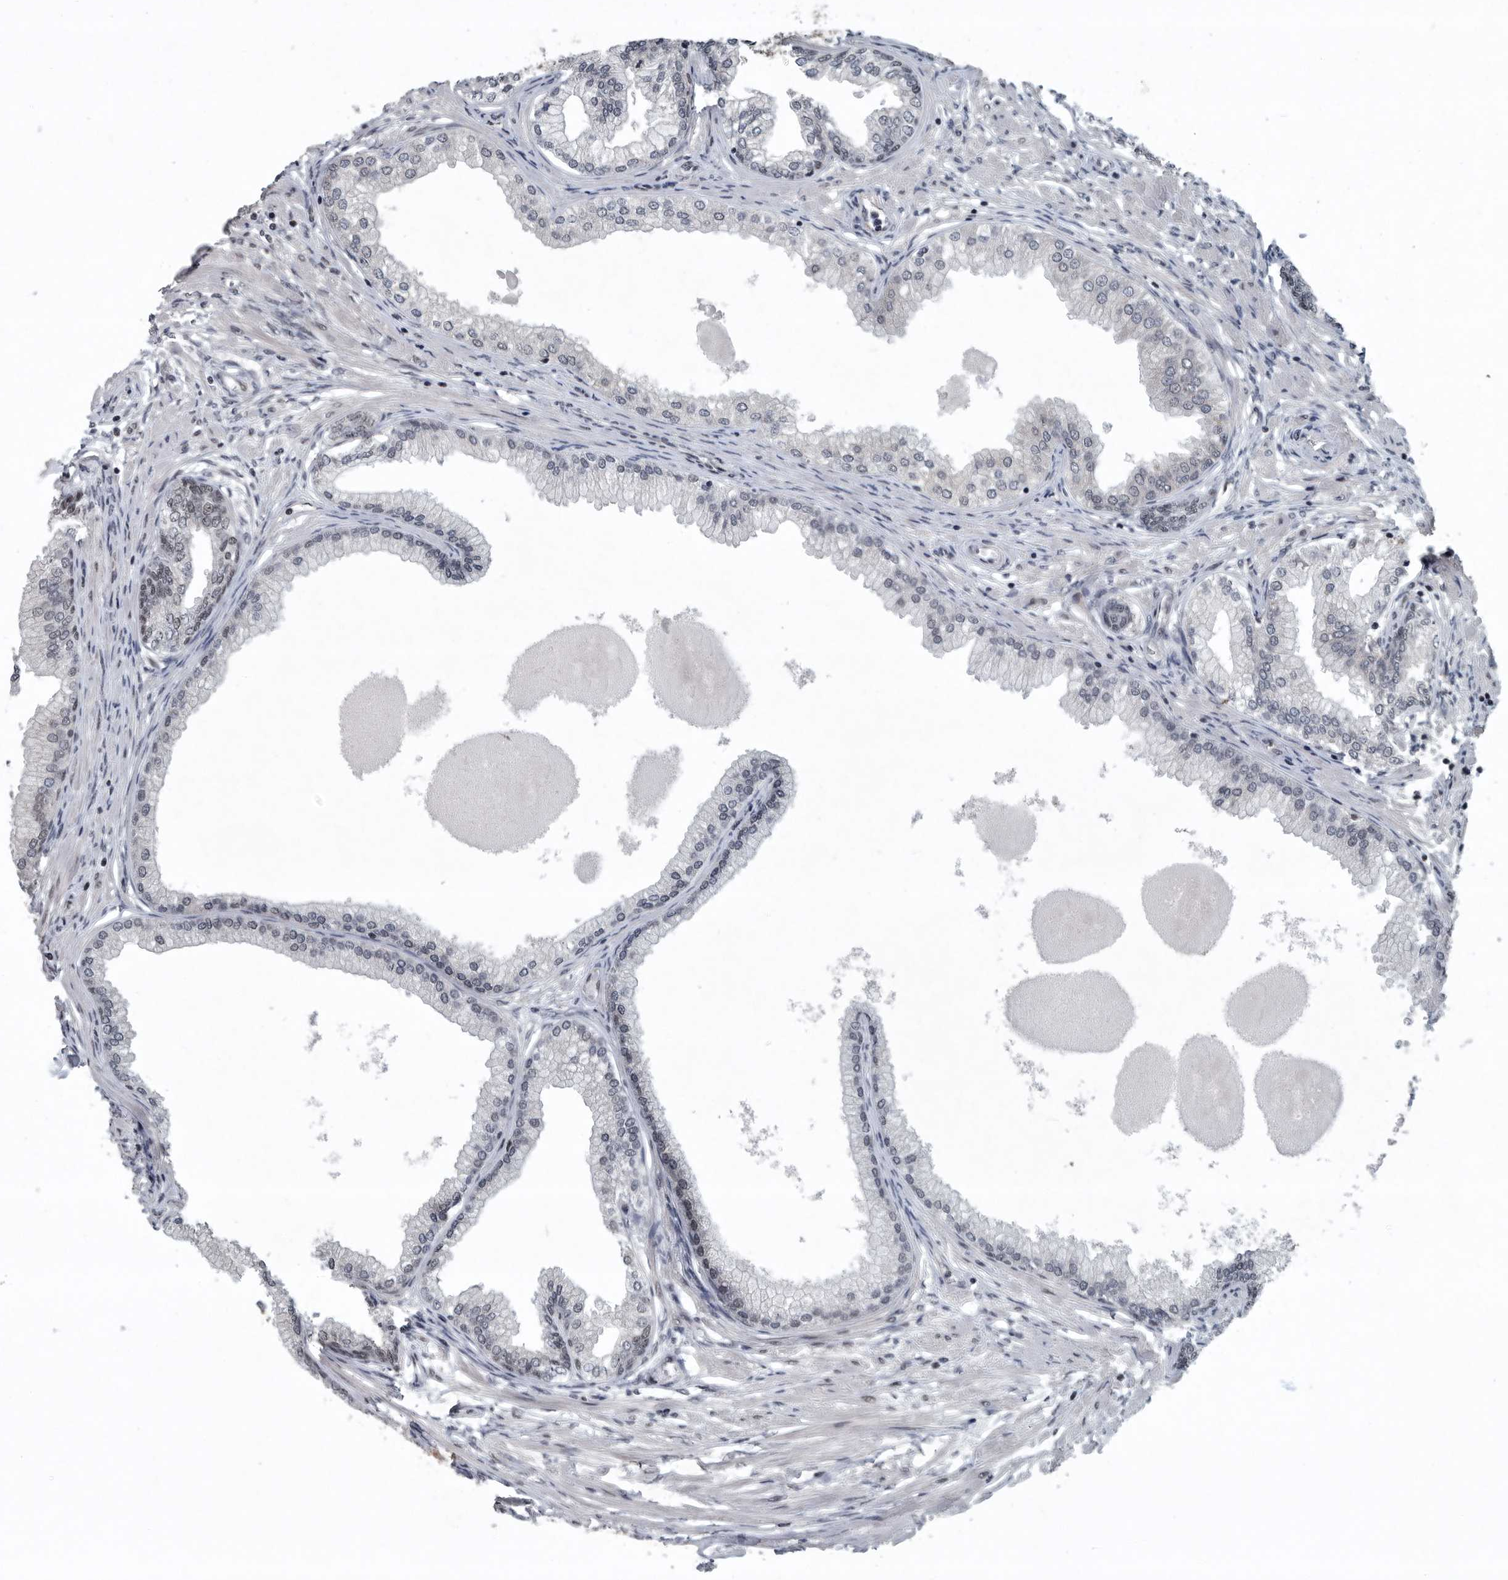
{"staining": {"intensity": "strong", "quantity": "25%-75%", "location": "nuclear"}, "tissue": "prostate", "cell_type": "Glandular cells", "image_type": "normal", "snomed": [{"axis": "morphology", "description": "Normal tissue, NOS"}, {"axis": "morphology", "description": "Urothelial carcinoma, Low grade"}, {"axis": "topography", "description": "Urinary bladder"}, {"axis": "topography", "description": "Prostate"}], "caption": "High-power microscopy captured an immunohistochemistry image of benign prostate, revealing strong nuclear staining in approximately 25%-75% of glandular cells. The protein is shown in brown color, while the nuclei are stained blue.", "gene": "SENP7", "patient": {"sex": "male", "age": 60}}